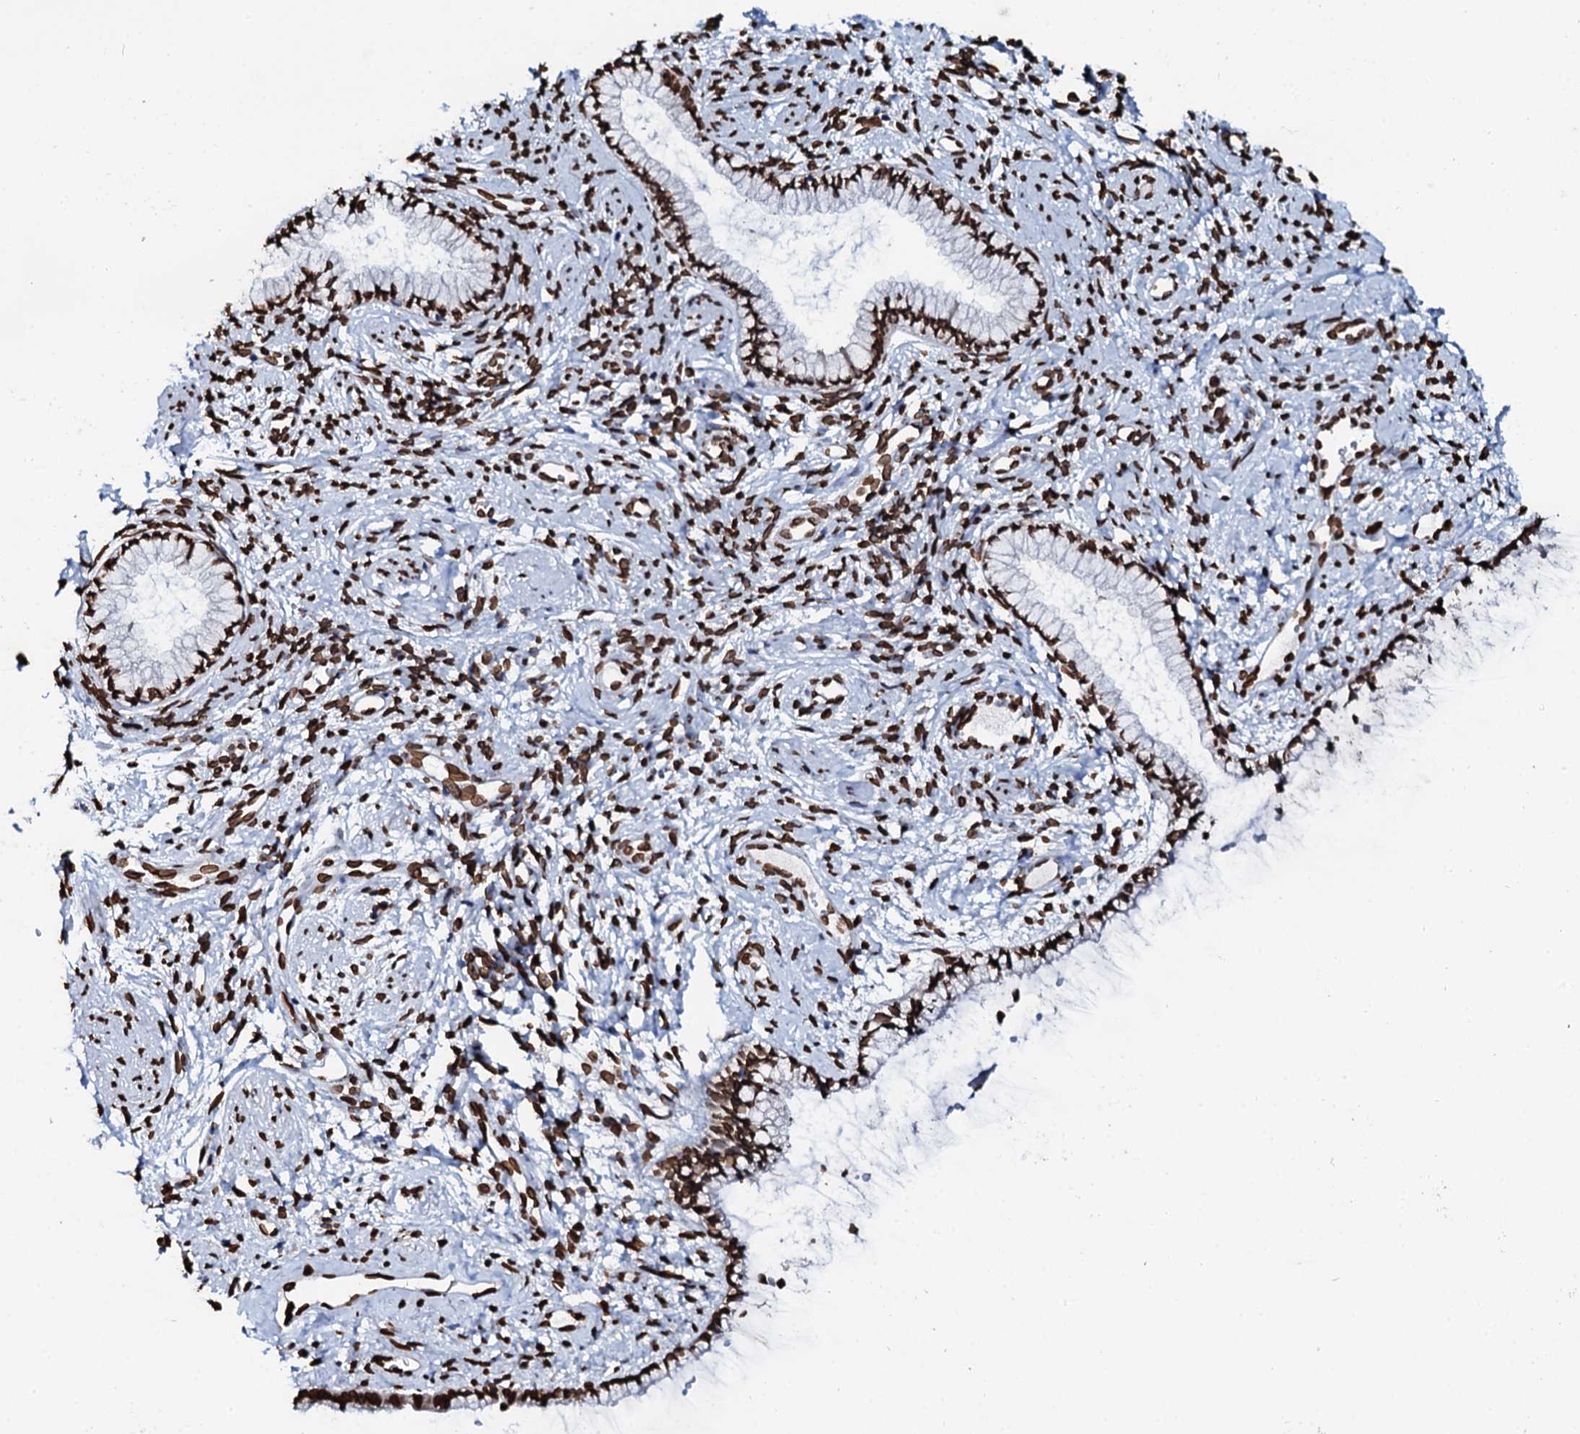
{"staining": {"intensity": "strong", "quantity": ">75%", "location": "nuclear"}, "tissue": "cervix", "cell_type": "Glandular cells", "image_type": "normal", "snomed": [{"axis": "morphology", "description": "Normal tissue, NOS"}, {"axis": "topography", "description": "Cervix"}], "caption": "This micrograph demonstrates immunohistochemistry staining of benign human cervix, with high strong nuclear positivity in about >75% of glandular cells.", "gene": "KATNAL2", "patient": {"sex": "female", "age": 57}}